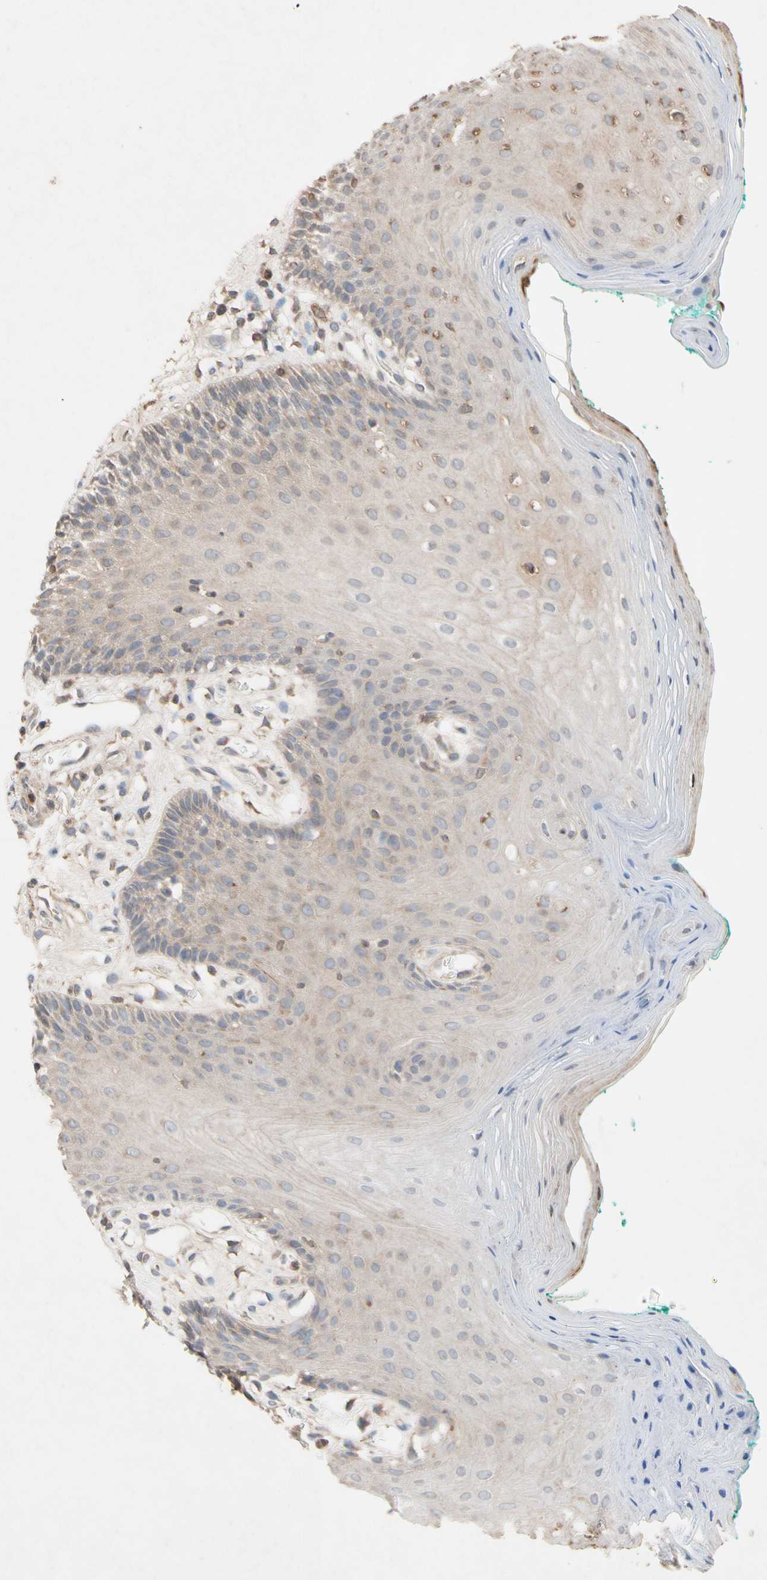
{"staining": {"intensity": "weak", "quantity": "25%-75%", "location": "cytoplasmic/membranous"}, "tissue": "oral mucosa", "cell_type": "Squamous epithelial cells", "image_type": "normal", "snomed": [{"axis": "morphology", "description": "Normal tissue, NOS"}, {"axis": "topography", "description": "Skeletal muscle"}, {"axis": "topography", "description": "Oral tissue"}, {"axis": "topography", "description": "Peripheral nerve tissue"}], "caption": "An IHC photomicrograph of normal tissue is shown. Protein staining in brown labels weak cytoplasmic/membranous positivity in oral mucosa within squamous epithelial cells.", "gene": "NECTIN3", "patient": {"sex": "female", "age": 84}}